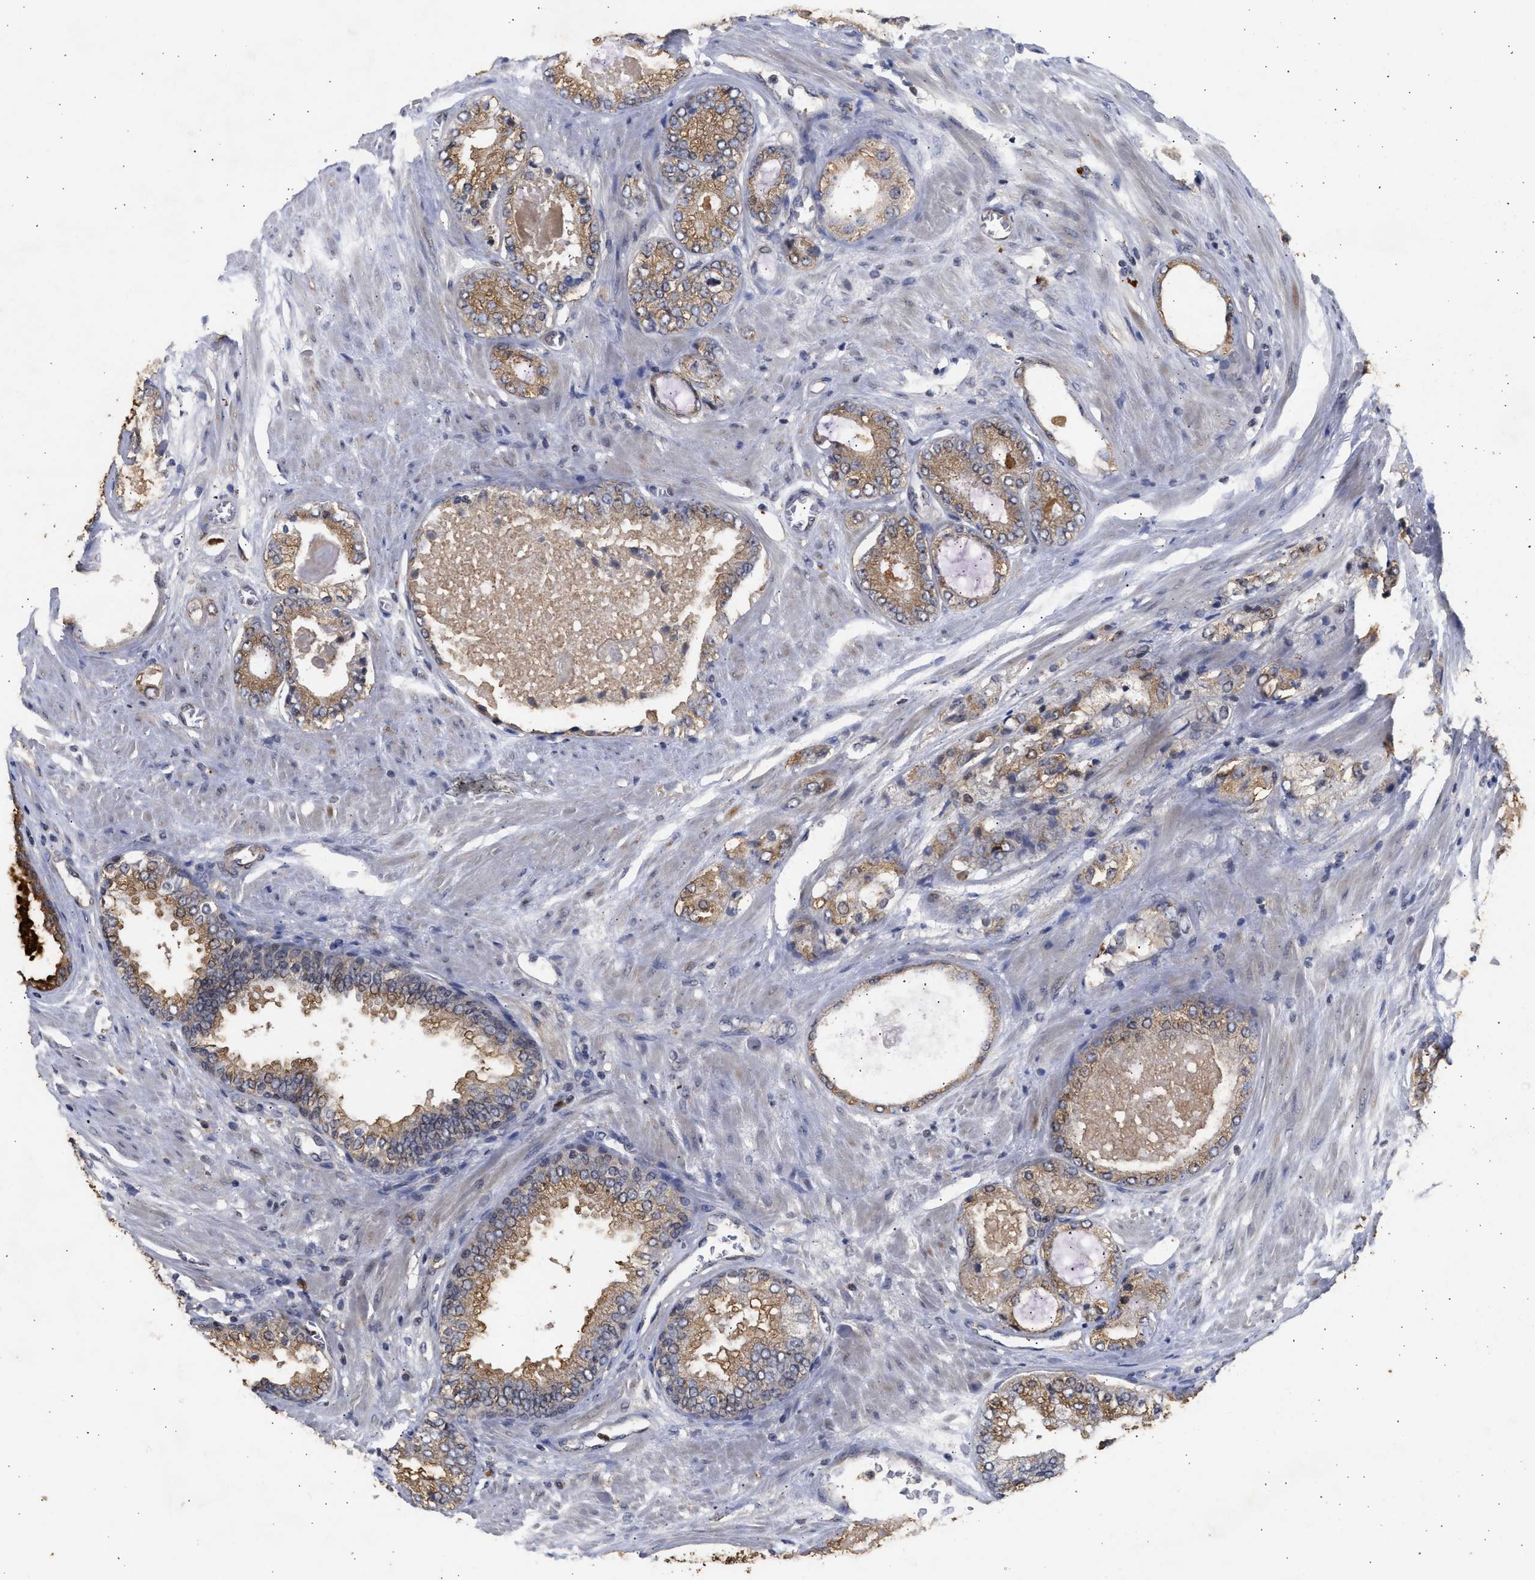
{"staining": {"intensity": "weak", "quantity": "25%-75%", "location": "cytoplasmic/membranous"}, "tissue": "prostate cancer", "cell_type": "Tumor cells", "image_type": "cancer", "snomed": [{"axis": "morphology", "description": "Adenocarcinoma, High grade"}, {"axis": "topography", "description": "Prostate"}], "caption": "Immunohistochemical staining of human prostate cancer reveals weak cytoplasmic/membranous protein staining in approximately 25%-75% of tumor cells.", "gene": "ENSG00000142539", "patient": {"sex": "male", "age": 65}}